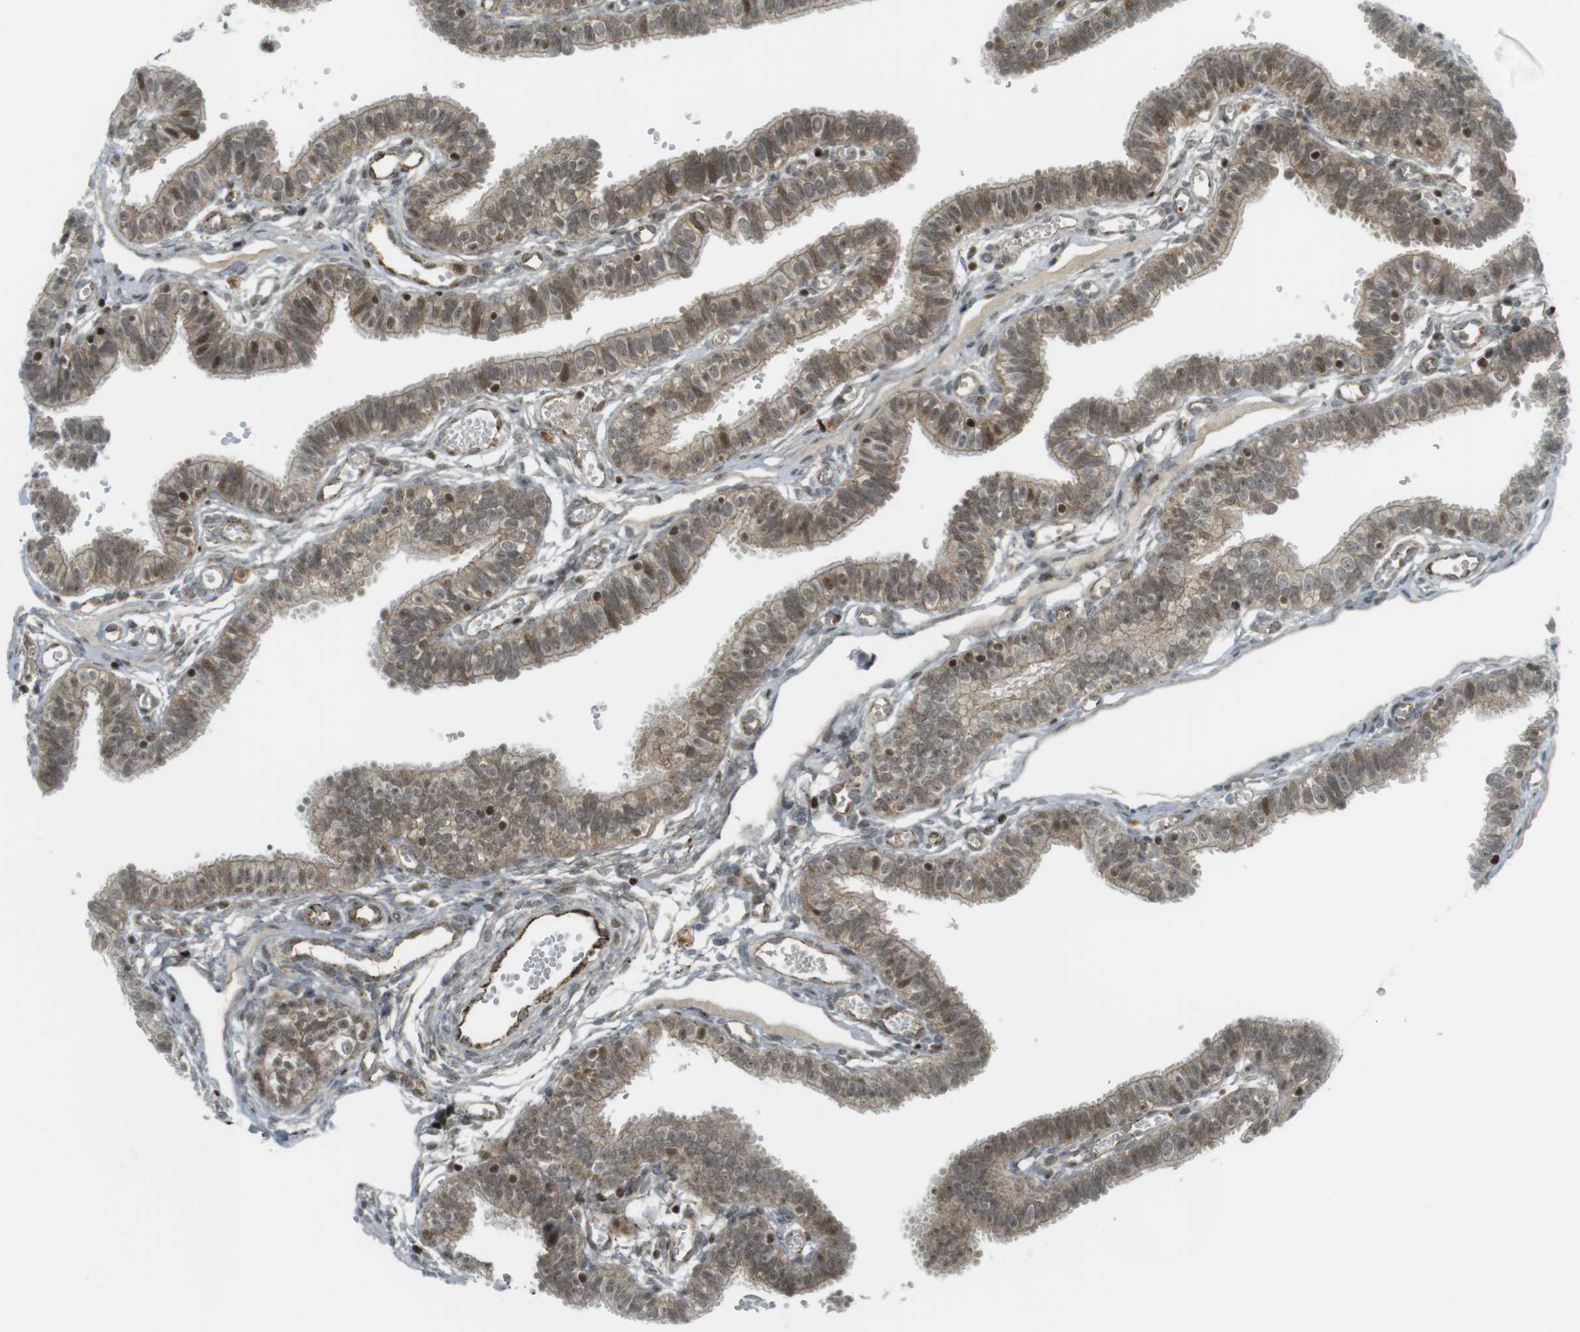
{"staining": {"intensity": "moderate", "quantity": ">75%", "location": "cytoplasmic/membranous,nuclear"}, "tissue": "fallopian tube", "cell_type": "Glandular cells", "image_type": "normal", "snomed": [{"axis": "morphology", "description": "Normal tissue, NOS"}, {"axis": "topography", "description": "Fallopian tube"}, {"axis": "topography", "description": "Placenta"}], "caption": "DAB (3,3'-diaminobenzidine) immunohistochemical staining of normal human fallopian tube shows moderate cytoplasmic/membranous,nuclear protein expression in about >75% of glandular cells. (DAB (3,3'-diaminobenzidine) IHC with brightfield microscopy, high magnification).", "gene": "PPP1R13B", "patient": {"sex": "female", "age": 34}}